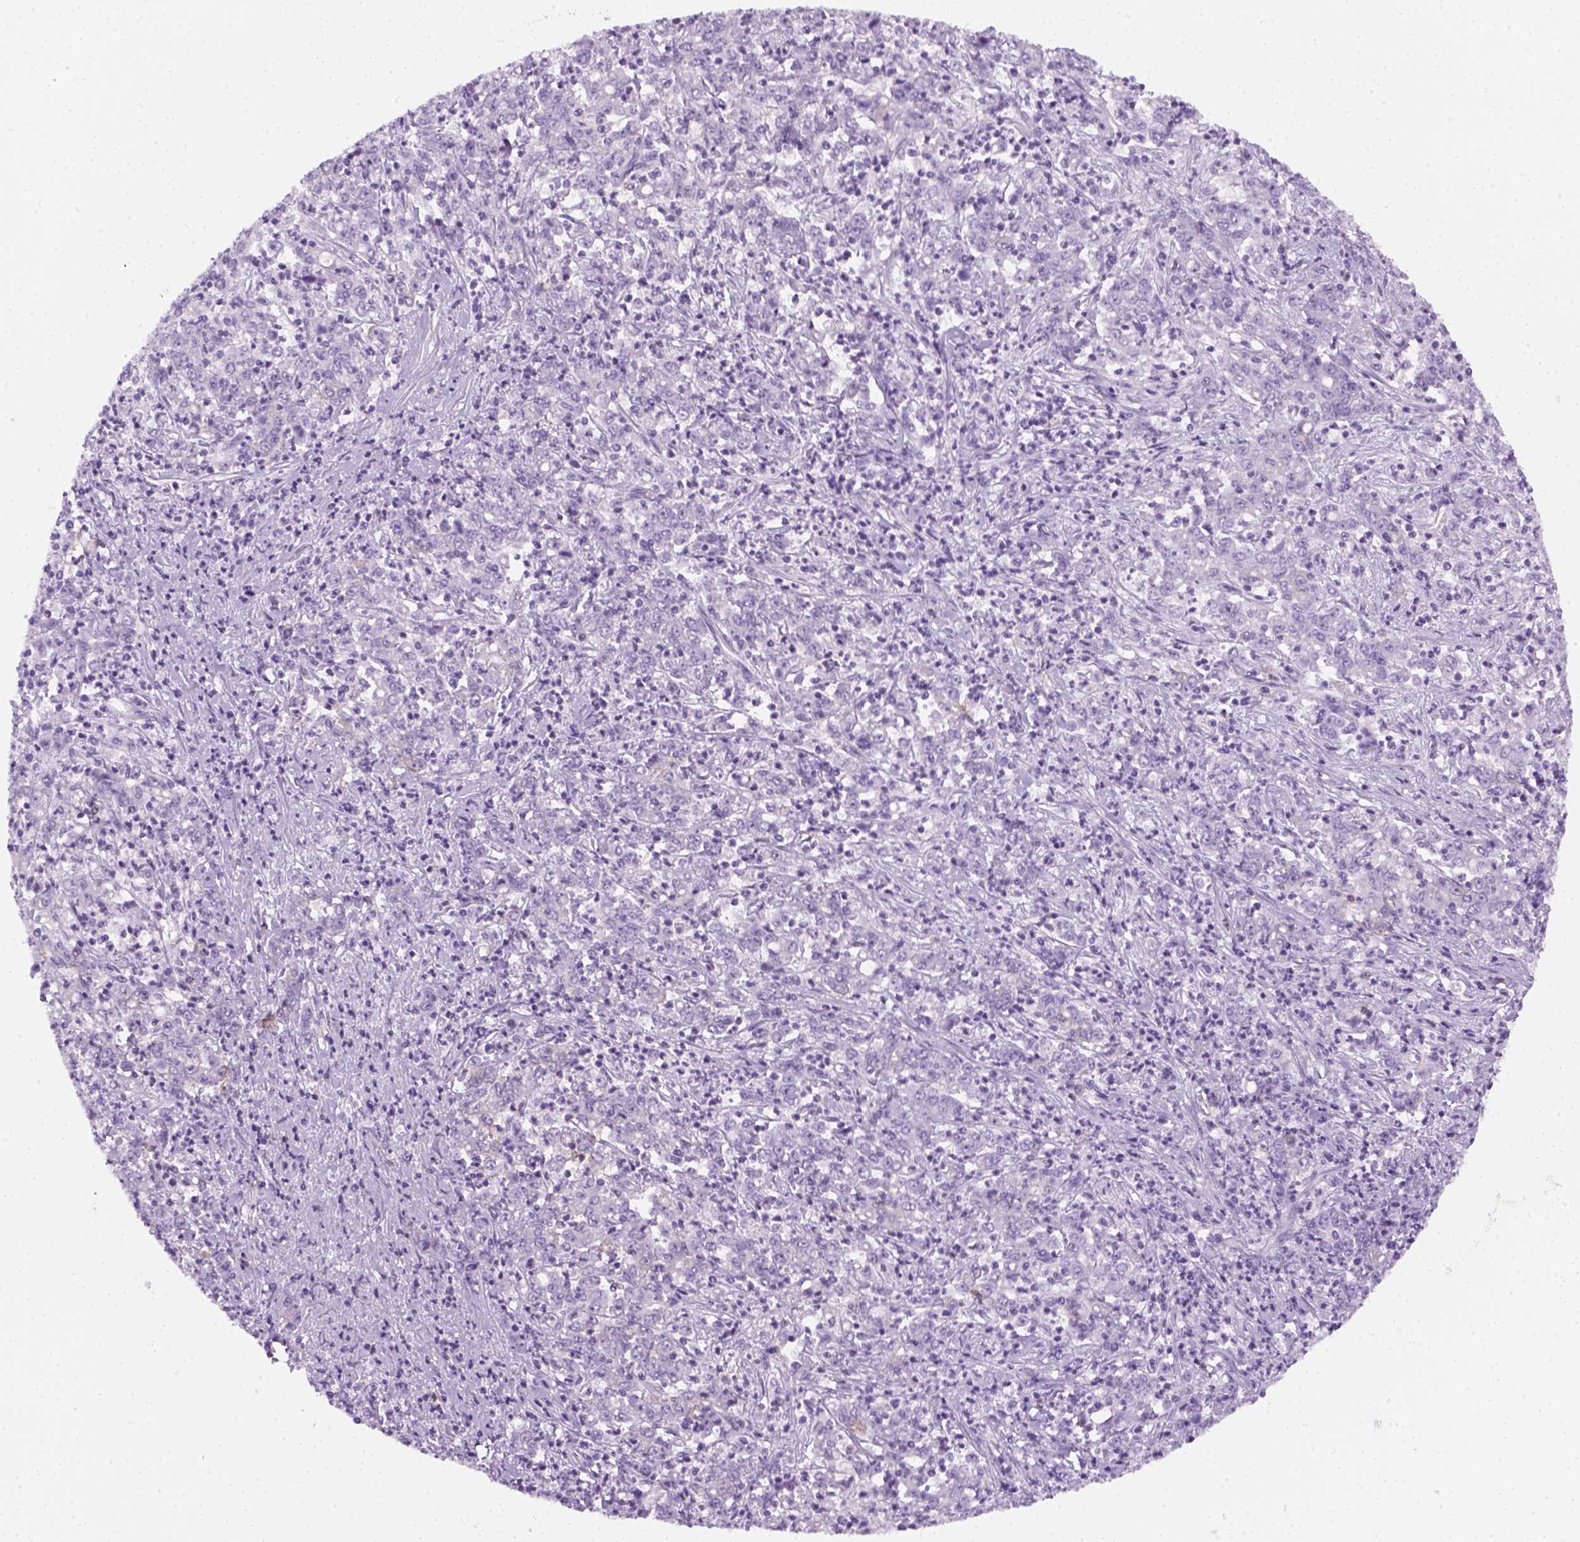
{"staining": {"intensity": "negative", "quantity": "none", "location": "none"}, "tissue": "stomach cancer", "cell_type": "Tumor cells", "image_type": "cancer", "snomed": [{"axis": "morphology", "description": "Adenocarcinoma, NOS"}, {"axis": "topography", "description": "Stomach, lower"}], "caption": "There is no significant staining in tumor cells of stomach cancer.", "gene": "AQP3", "patient": {"sex": "female", "age": 71}}